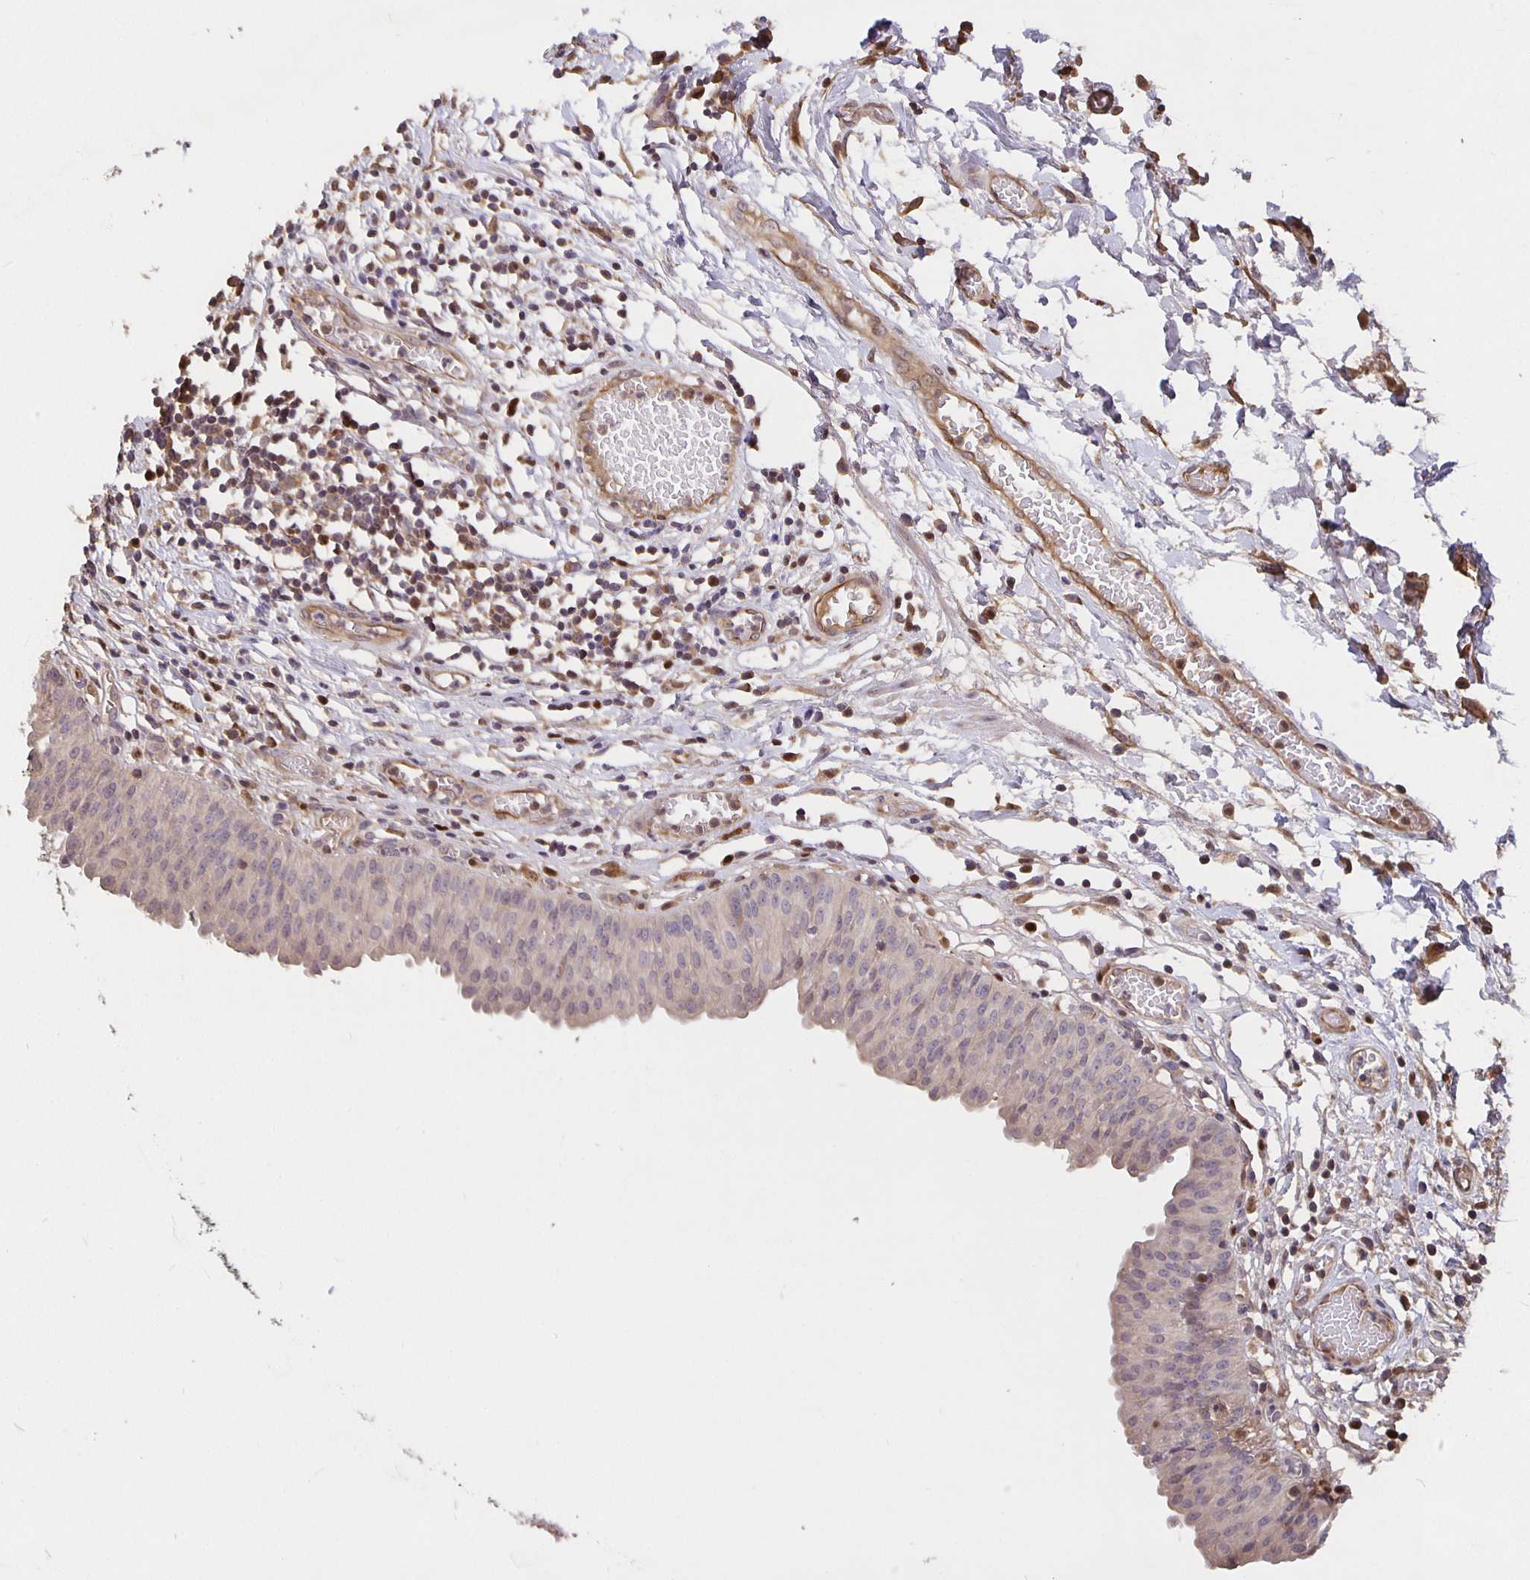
{"staining": {"intensity": "negative", "quantity": "none", "location": "none"}, "tissue": "urinary bladder", "cell_type": "Urothelial cells", "image_type": "normal", "snomed": [{"axis": "morphology", "description": "Normal tissue, NOS"}, {"axis": "topography", "description": "Urinary bladder"}], "caption": "A photomicrograph of human urinary bladder is negative for staining in urothelial cells. (Immunohistochemistry (ihc), brightfield microscopy, high magnification).", "gene": "NOG", "patient": {"sex": "male", "age": 64}}